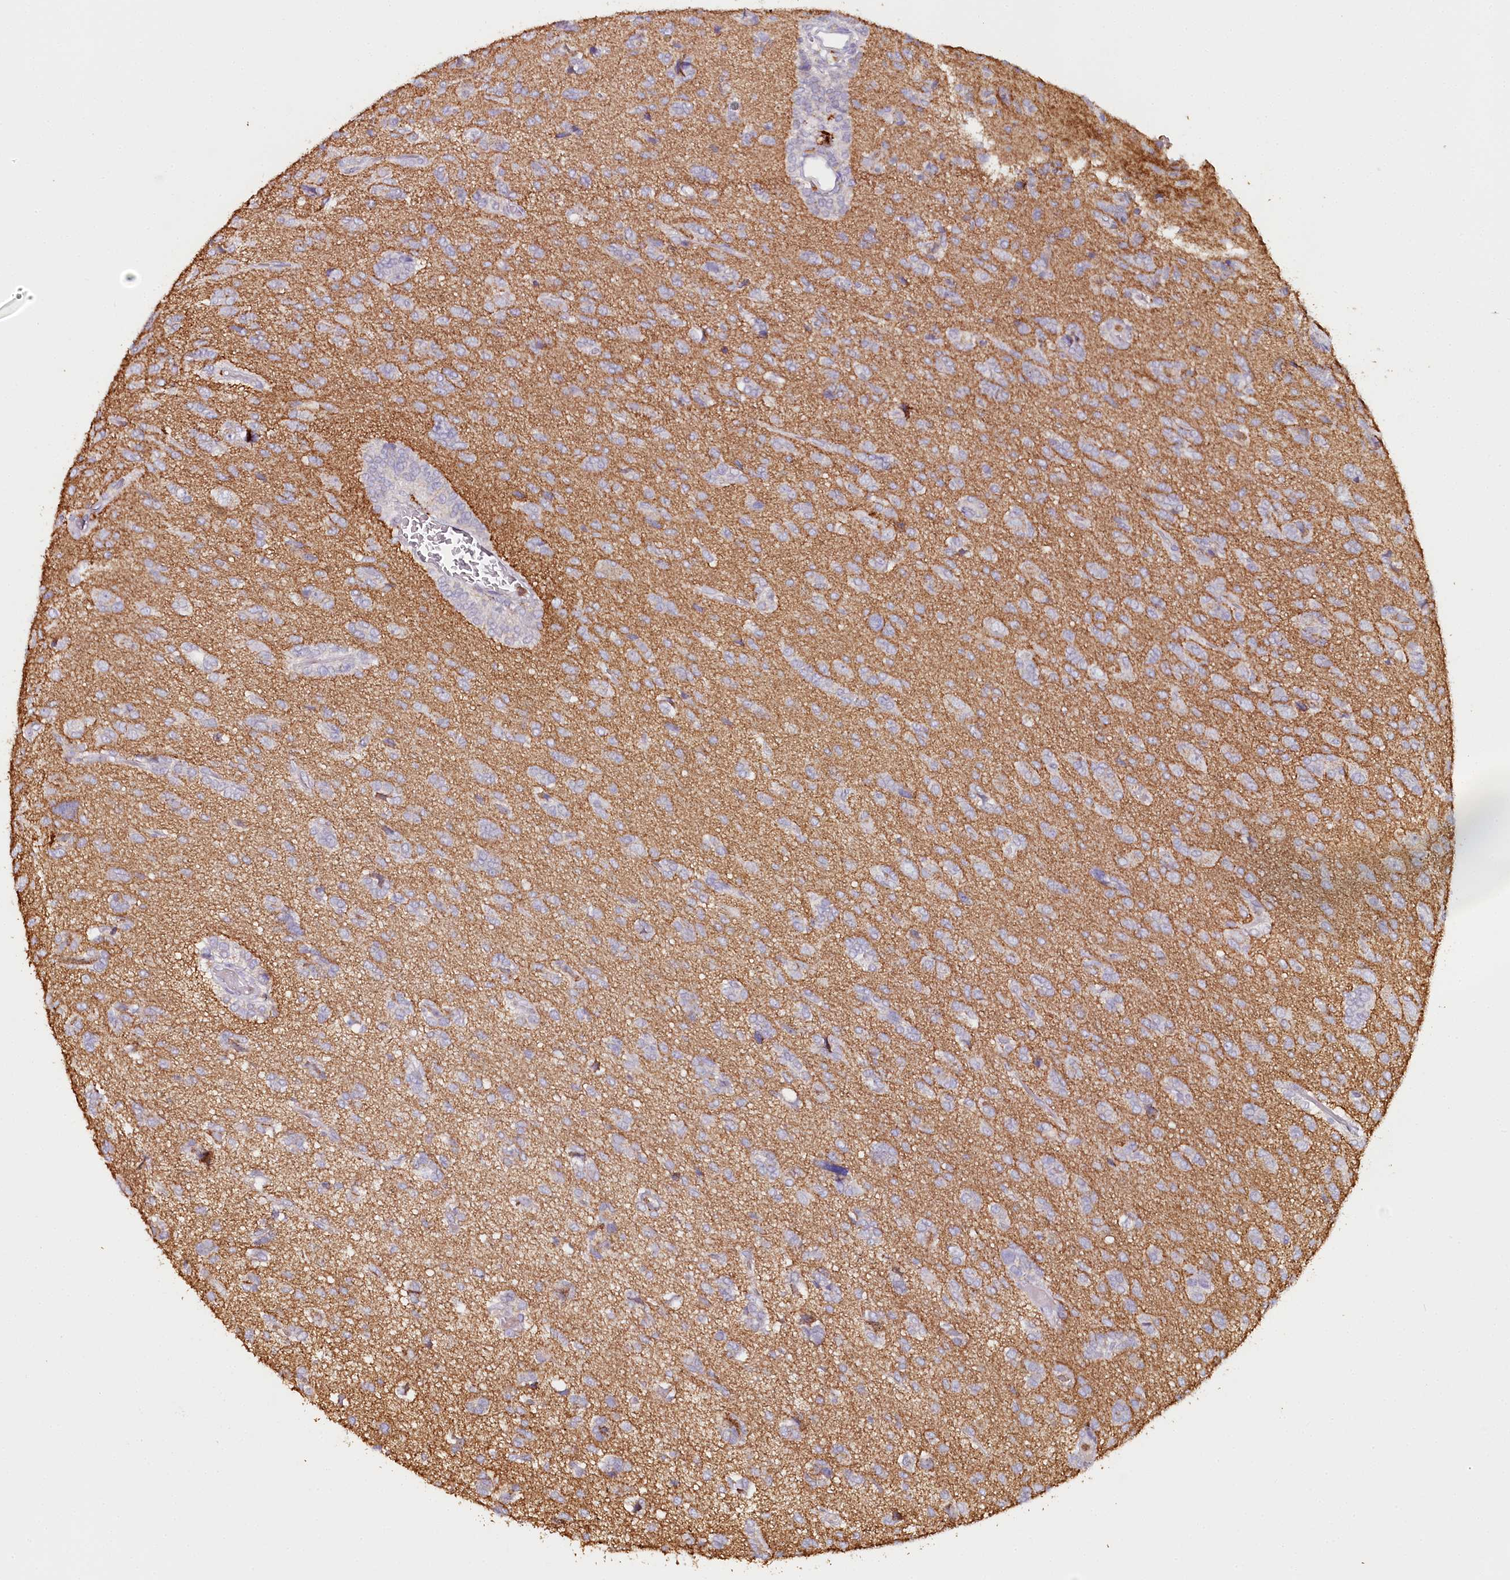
{"staining": {"intensity": "negative", "quantity": "none", "location": "none"}, "tissue": "glioma", "cell_type": "Tumor cells", "image_type": "cancer", "snomed": [{"axis": "morphology", "description": "Glioma, malignant, High grade"}, {"axis": "topography", "description": "Brain"}], "caption": "Immunohistochemistry (IHC) image of glioma stained for a protein (brown), which shows no expression in tumor cells. (DAB IHC visualized using brightfield microscopy, high magnification).", "gene": "MMP25", "patient": {"sex": "female", "age": 59}}